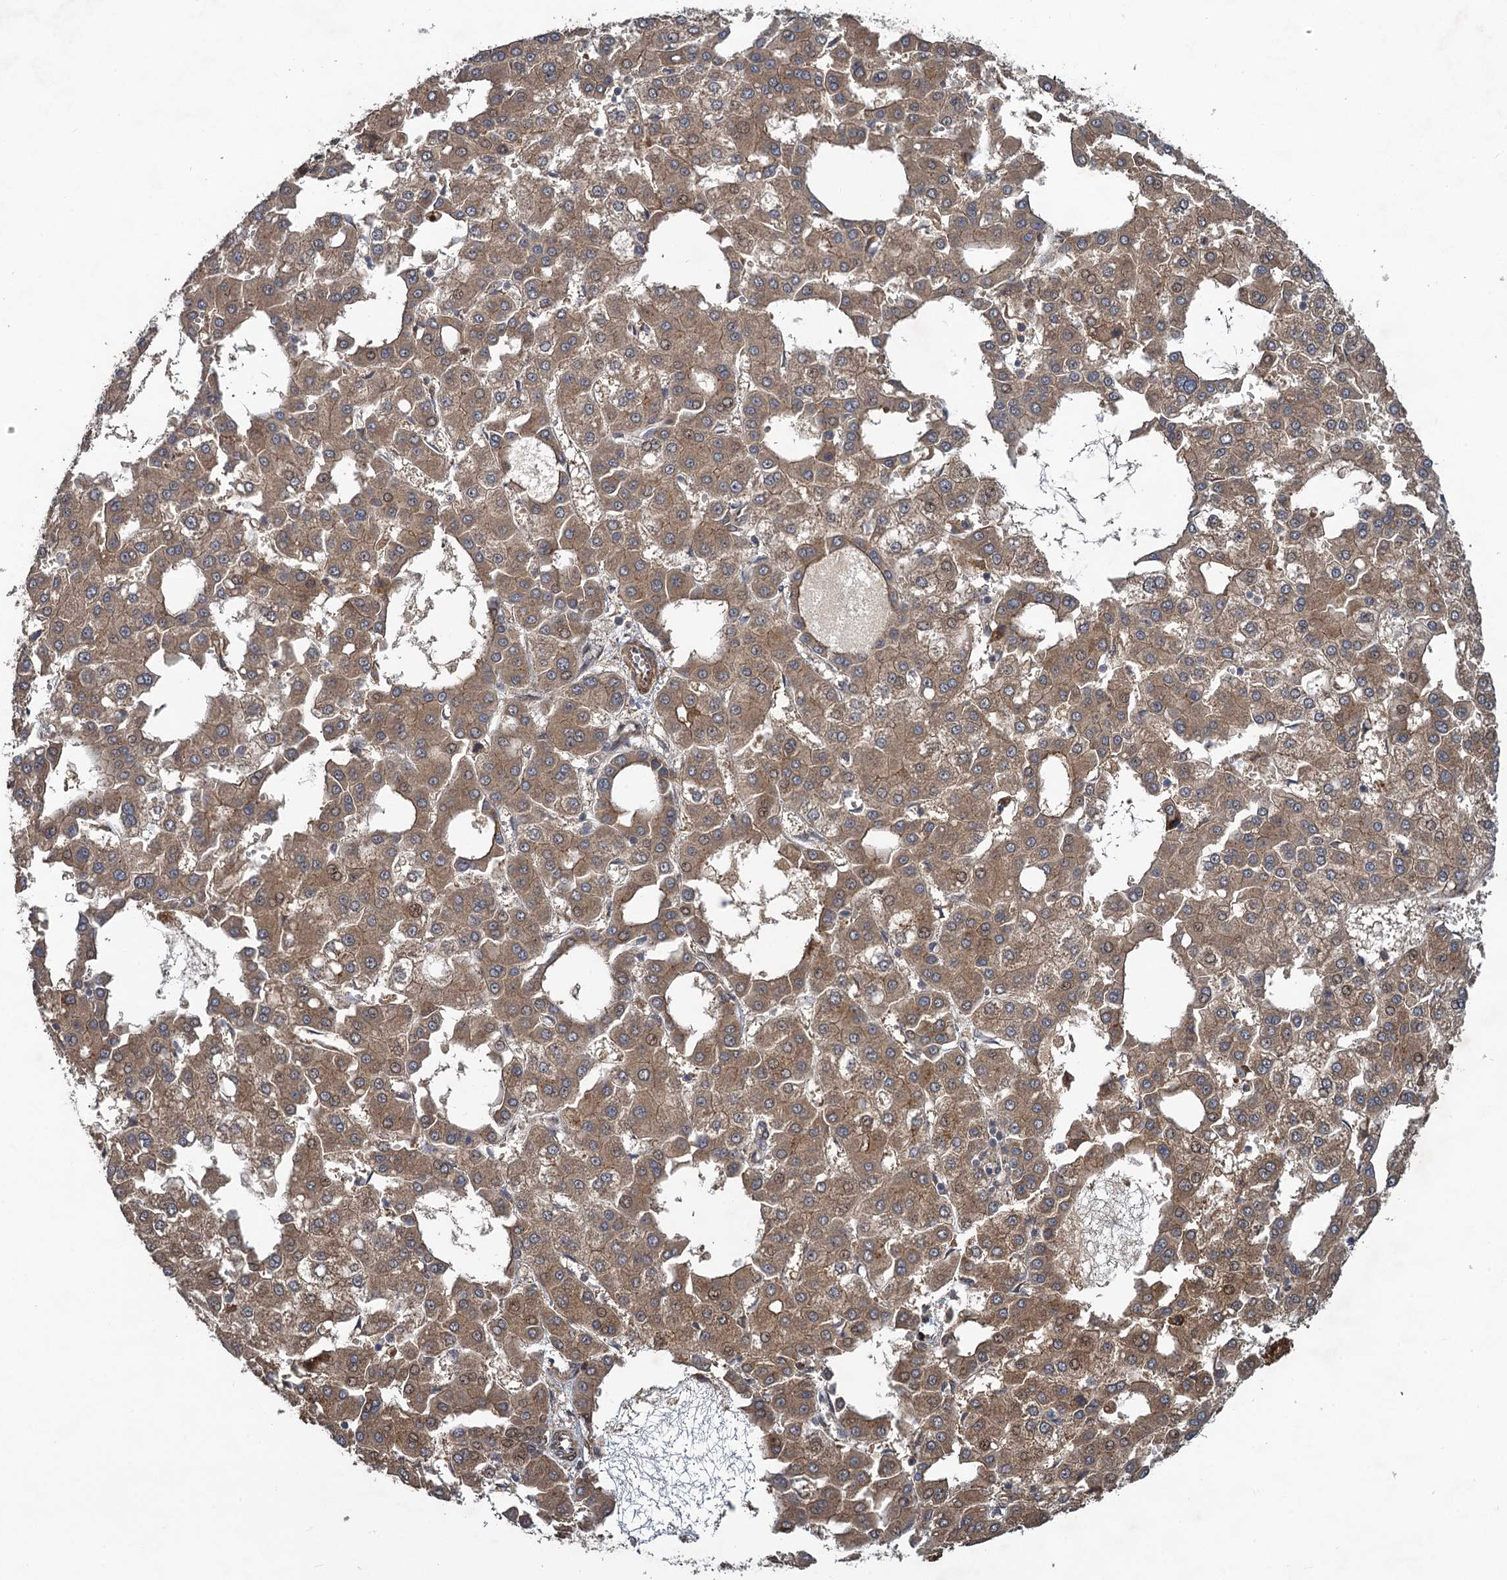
{"staining": {"intensity": "moderate", "quantity": ">75%", "location": "cytoplasmic/membranous"}, "tissue": "liver cancer", "cell_type": "Tumor cells", "image_type": "cancer", "snomed": [{"axis": "morphology", "description": "Carcinoma, Hepatocellular, NOS"}, {"axis": "topography", "description": "Liver"}], "caption": "This image exhibits liver cancer (hepatocellular carcinoma) stained with IHC to label a protein in brown. The cytoplasmic/membranous of tumor cells show moderate positivity for the protein. Nuclei are counter-stained blue.", "gene": "NUDT22", "patient": {"sex": "male", "age": 47}}